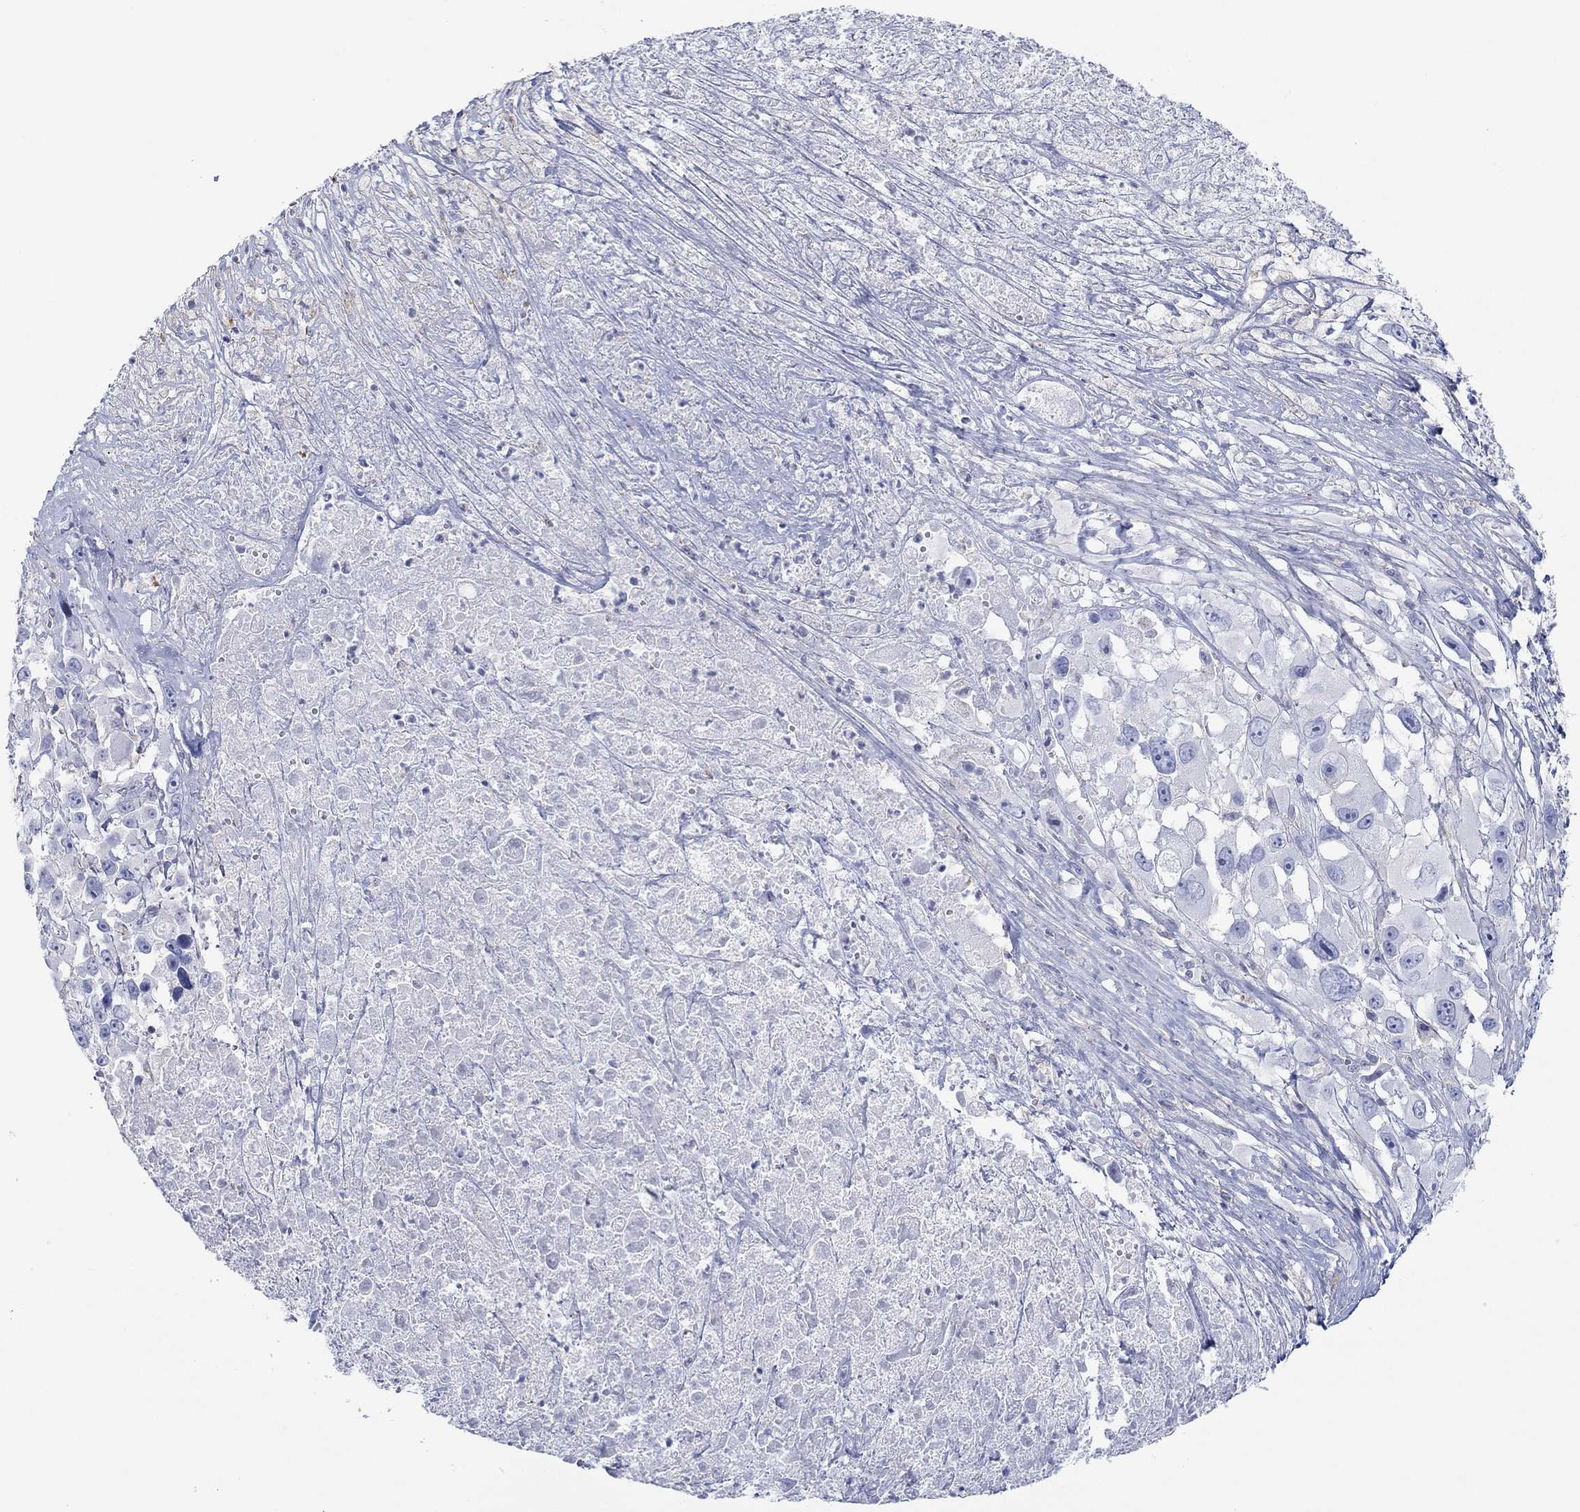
{"staining": {"intensity": "negative", "quantity": "none", "location": "none"}, "tissue": "melanoma", "cell_type": "Tumor cells", "image_type": "cancer", "snomed": [{"axis": "morphology", "description": "Malignant melanoma, Metastatic site"}, {"axis": "topography", "description": "Lymph node"}], "caption": "Photomicrograph shows no significant protein positivity in tumor cells of melanoma. (DAB immunohistochemistry visualized using brightfield microscopy, high magnification).", "gene": "PPIL6", "patient": {"sex": "male", "age": 50}}